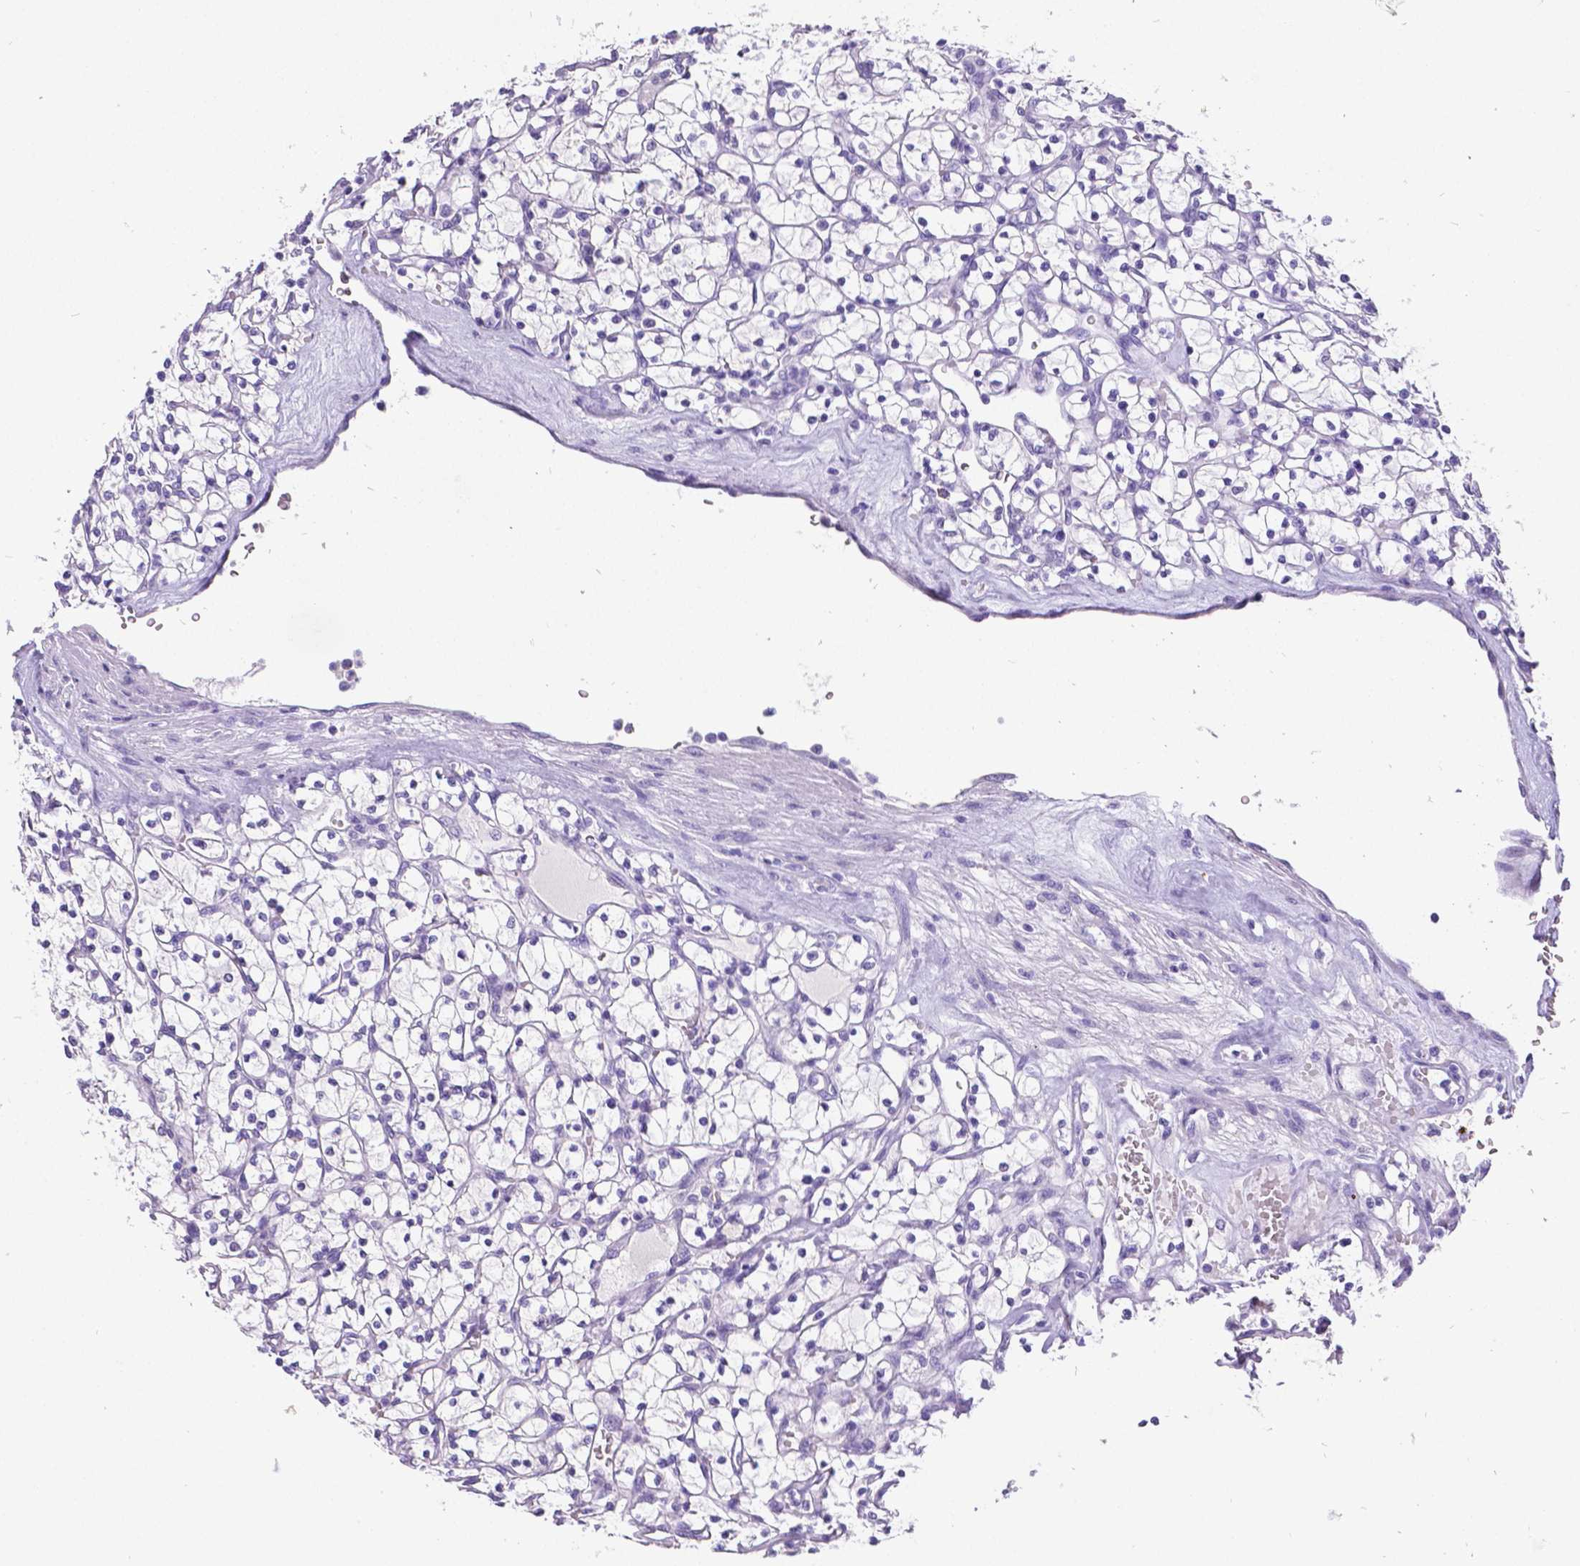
{"staining": {"intensity": "negative", "quantity": "none", "location": "none"}, "tissue": "renal cancer", "cell_type": "Tumor cells", "image_type": "cancer", "snomed": [{"axis": "morphology", "description": "Adenocarcinoma, NOS"}, {"axis": "topography", "description": "Kidney"}], "caption": "Immunohistochemical staining of renal cancer shows no significant staining in tumor cells.", "gene": "SATB2", "patient": {"sex": "female", "age": 64}}